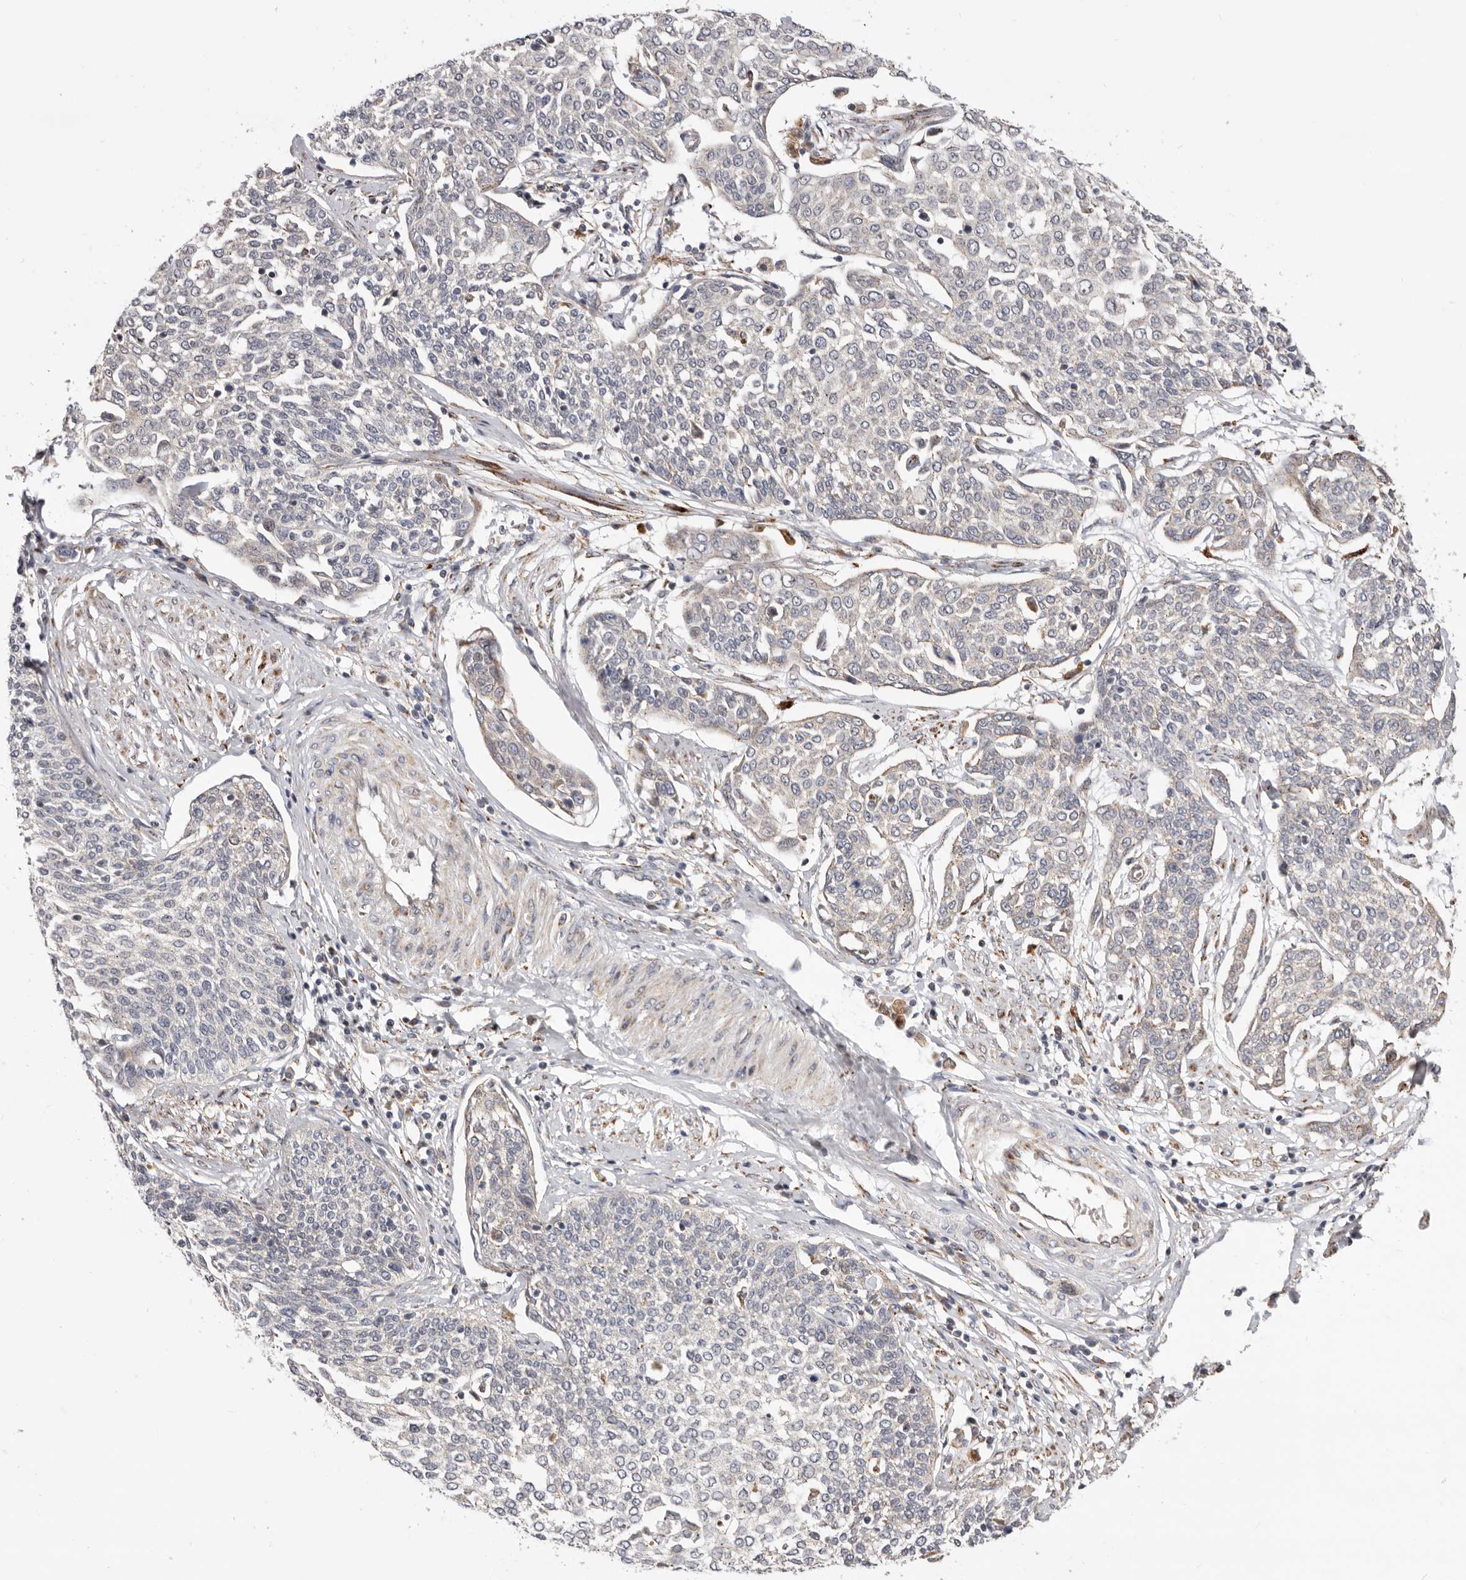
{"staining": {"intensity": "negative", "quantity": "none", "location": "none"}, "tissue": "cervical cancer", "cell_type": "Tumor cells", "image_type": "cancer", "snomed": [{"axis": "morphology", "description": "Squamous cell carcinoma, NOS"}, {"axis": "topography", "description": "Cervix"}], "caption": "The photomicrograph exhibits no staining of tumor cells in cervical cancer (squamous cell carcinoma).", "gene": "TOR3A", "patient": {"sex": "female", "age": 34}}